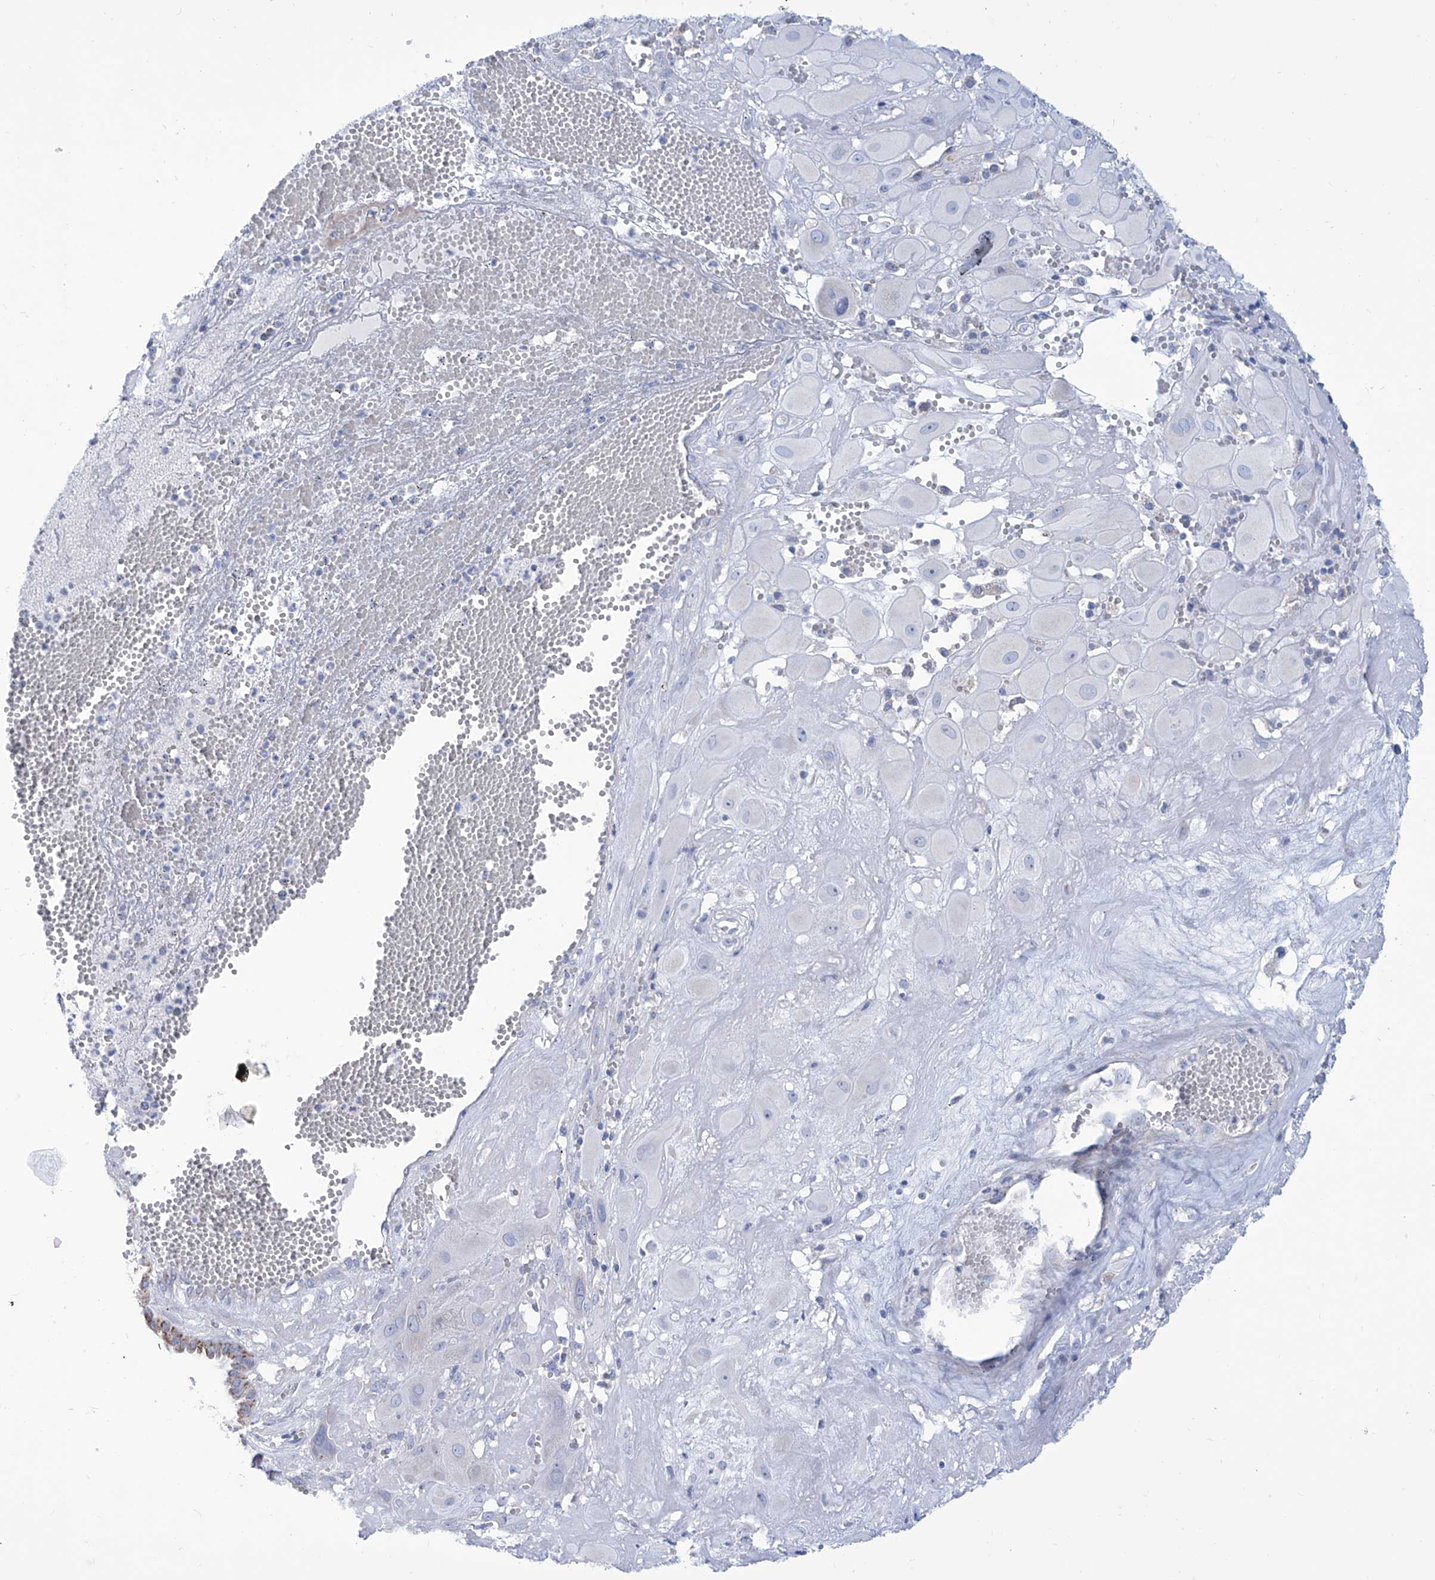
{"staining": {"intensity": "negative", "quantity": "none", "location": "none"}, "tissue": "cervical cancer", "cell_type": "Tumor cells", "image_type": "cancer", "snomed": [{"axis": "morphology", "description": "Squamous cell carcinoma, NOS"}, {"axis": "topography", "description": "Cervix"}], "caption": "The image reveals no staining of tumor cells in squamous cell carcinoma (cervical).", "gene": "ALDH6A1", "patient": {"sex": "female", "age": 34}}